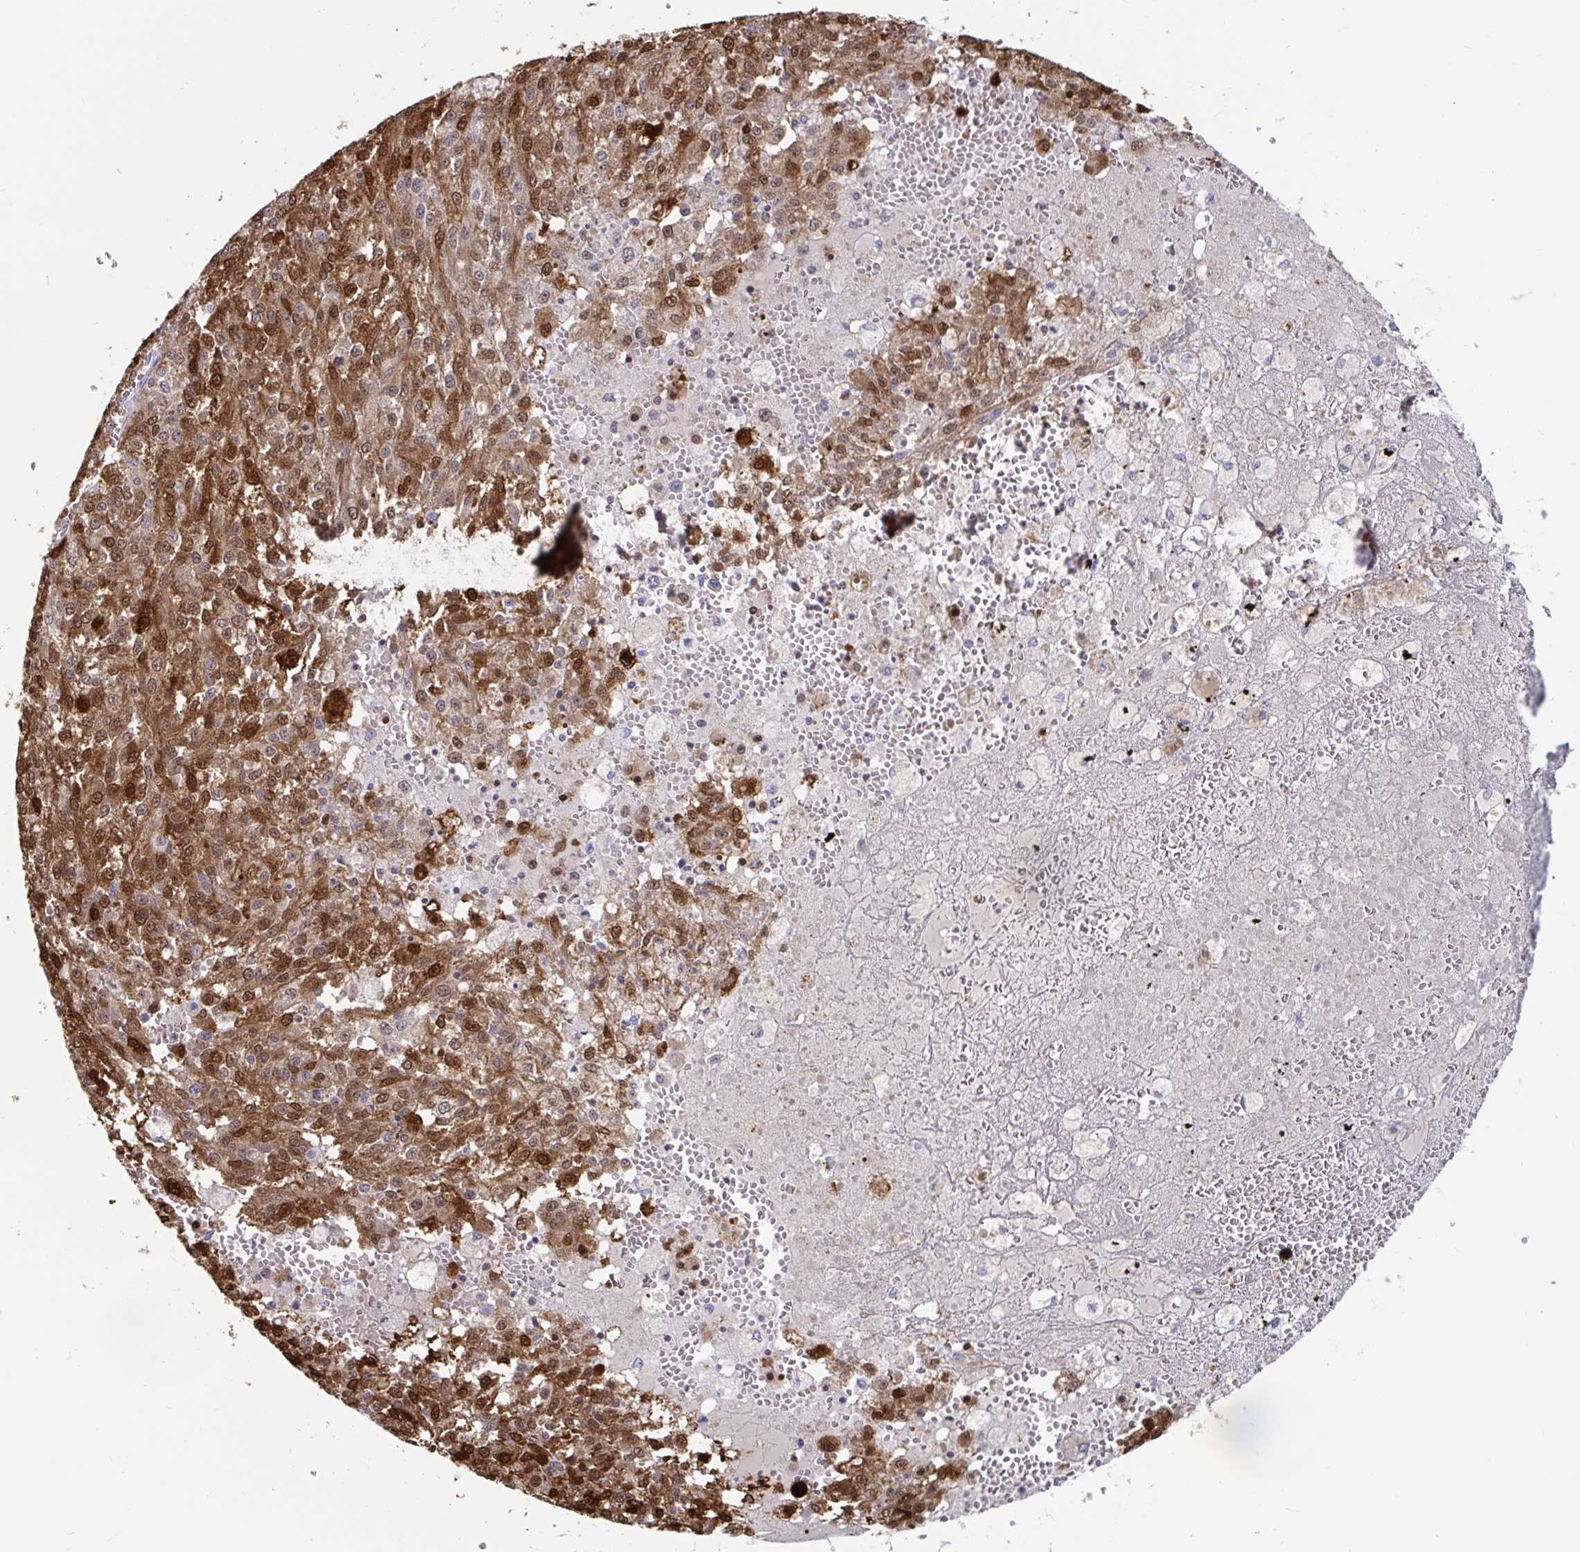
{"staining": {"intensity": "moderate", "quantity": ">75%", "location": "cytoplasmic/membranous,nuclear"}, "tissue": "melanoma", "cell_type": "Tumor cells", "image_type": "cancer", "snomed": [{"axis": "morphology", "description": "Malignant melanoma, Metastatic site"}, {"axis": "topography", "description": "Lymph node"}], "caption": "Immunohistochemistry (IHC) image of neoplastic tissue: malignant melanoma (metastatic site) stained using immunohistochemistry exhibits medium levels of moderate protein expression localized specifically in the cytoplasmic/membranous and nuclear of tumor cells, appearing as a cytoplasmic/membranous and nuclear brown color.", "gene": "GKN2", "patient": {"sex": "female", "age": 64}}